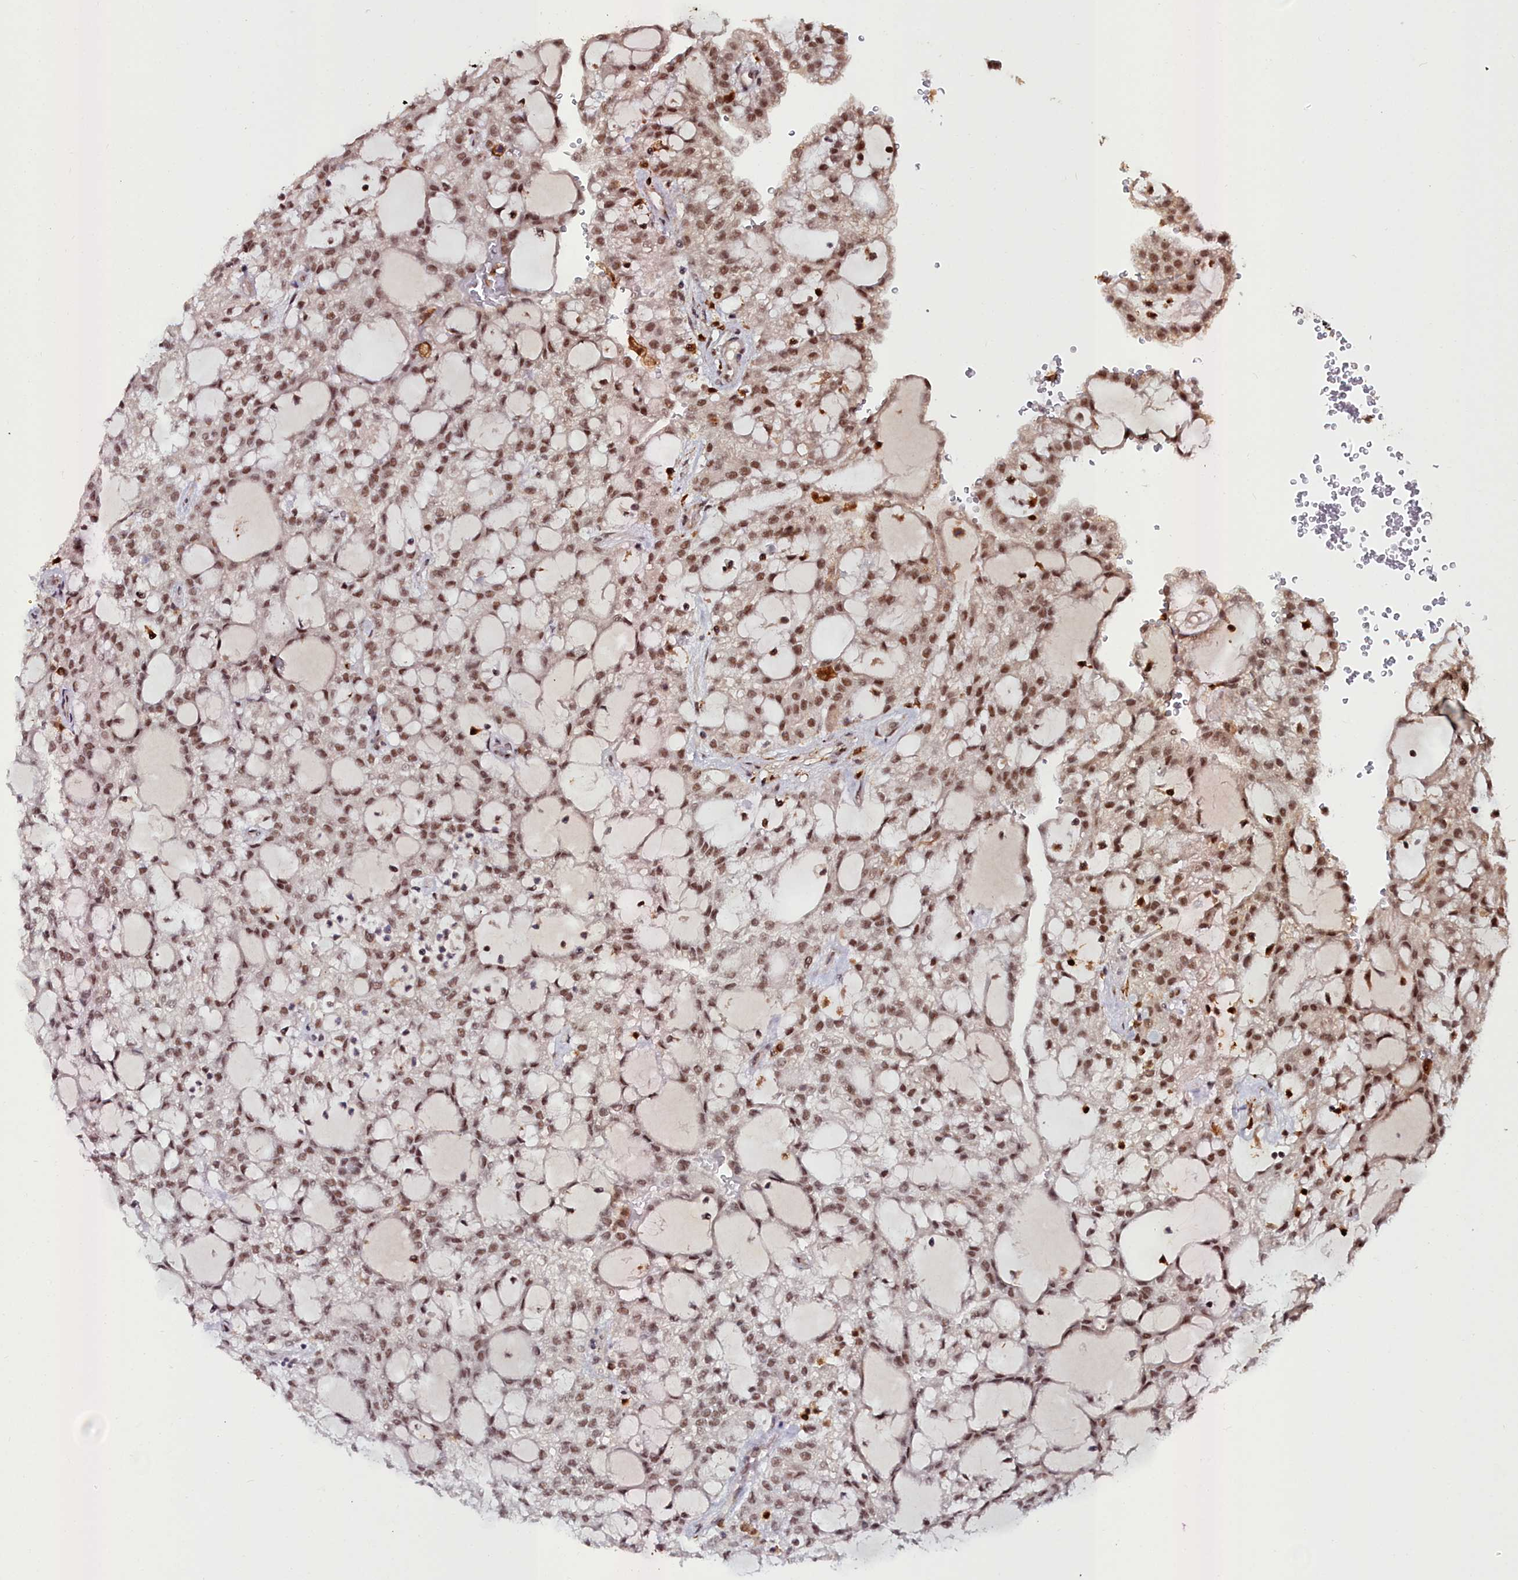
{"staining": {"intensity": "moderate", "quantity": ">75%", "location": "nuclear"}, "tissue": "renal cancer", "cell_type": "Tumor cells", "image_type": "cancer", "snomed": [{"axis": "morphology", "description": "Adenocarcinoma, NOS"}, {"axis": "topography", "description": "Kidney"}], "caption": "Immunohistochemistry (IHC) (DAB) staining of renal cancer (adenocarcinoma) demonstrates moderate nuclear protein positivity in approximately >75% of tumor cells. The protein of interest is shown in brown color, while the nuclei are stained blue.", "gene": "CXXC1", "patient": {"sex": "male", "age": 63}}